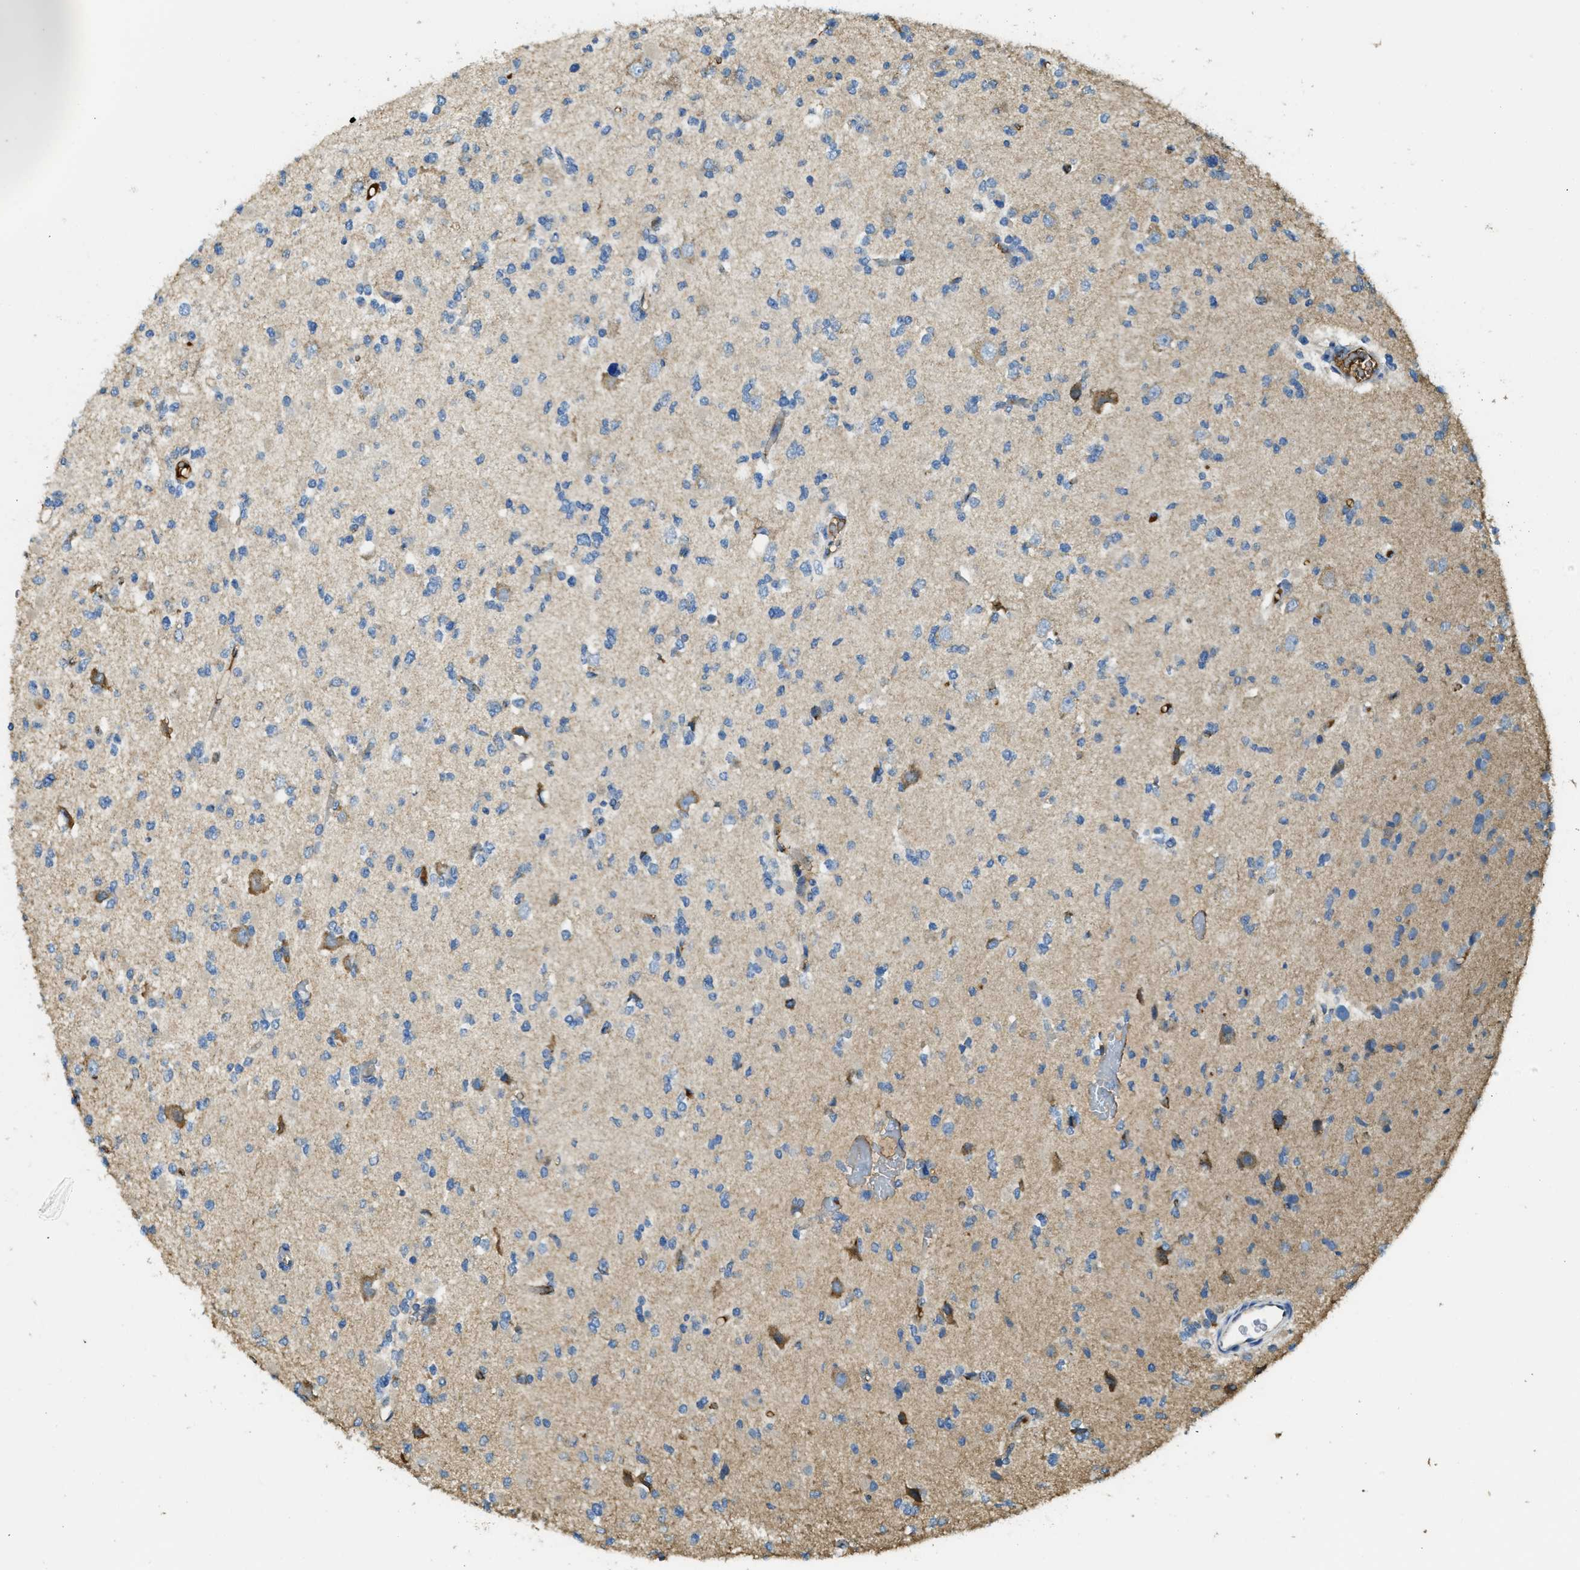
{"staining": {"intensity": "moderate", "quantity": "<25%", "location": "cytoplasmic/membranous"}, "tissue": "glioma", "cell_type": "Tumor cells", "image_type": "cancer", "snomed": [{"axis": "morphology", "description": "Glioma, malignant, Low grade"}, {"axis": "topography", "description": "Brain"}], "caption": "High-power microscopy captured an immunohistochemistry (IHC) photomicrograph of glioma, revealing moderate cytoplasmic/membranous staining in about <25% of tumor cells.", "gene": "RIPK2", "patient": {"sex": "female", "age": 22}}